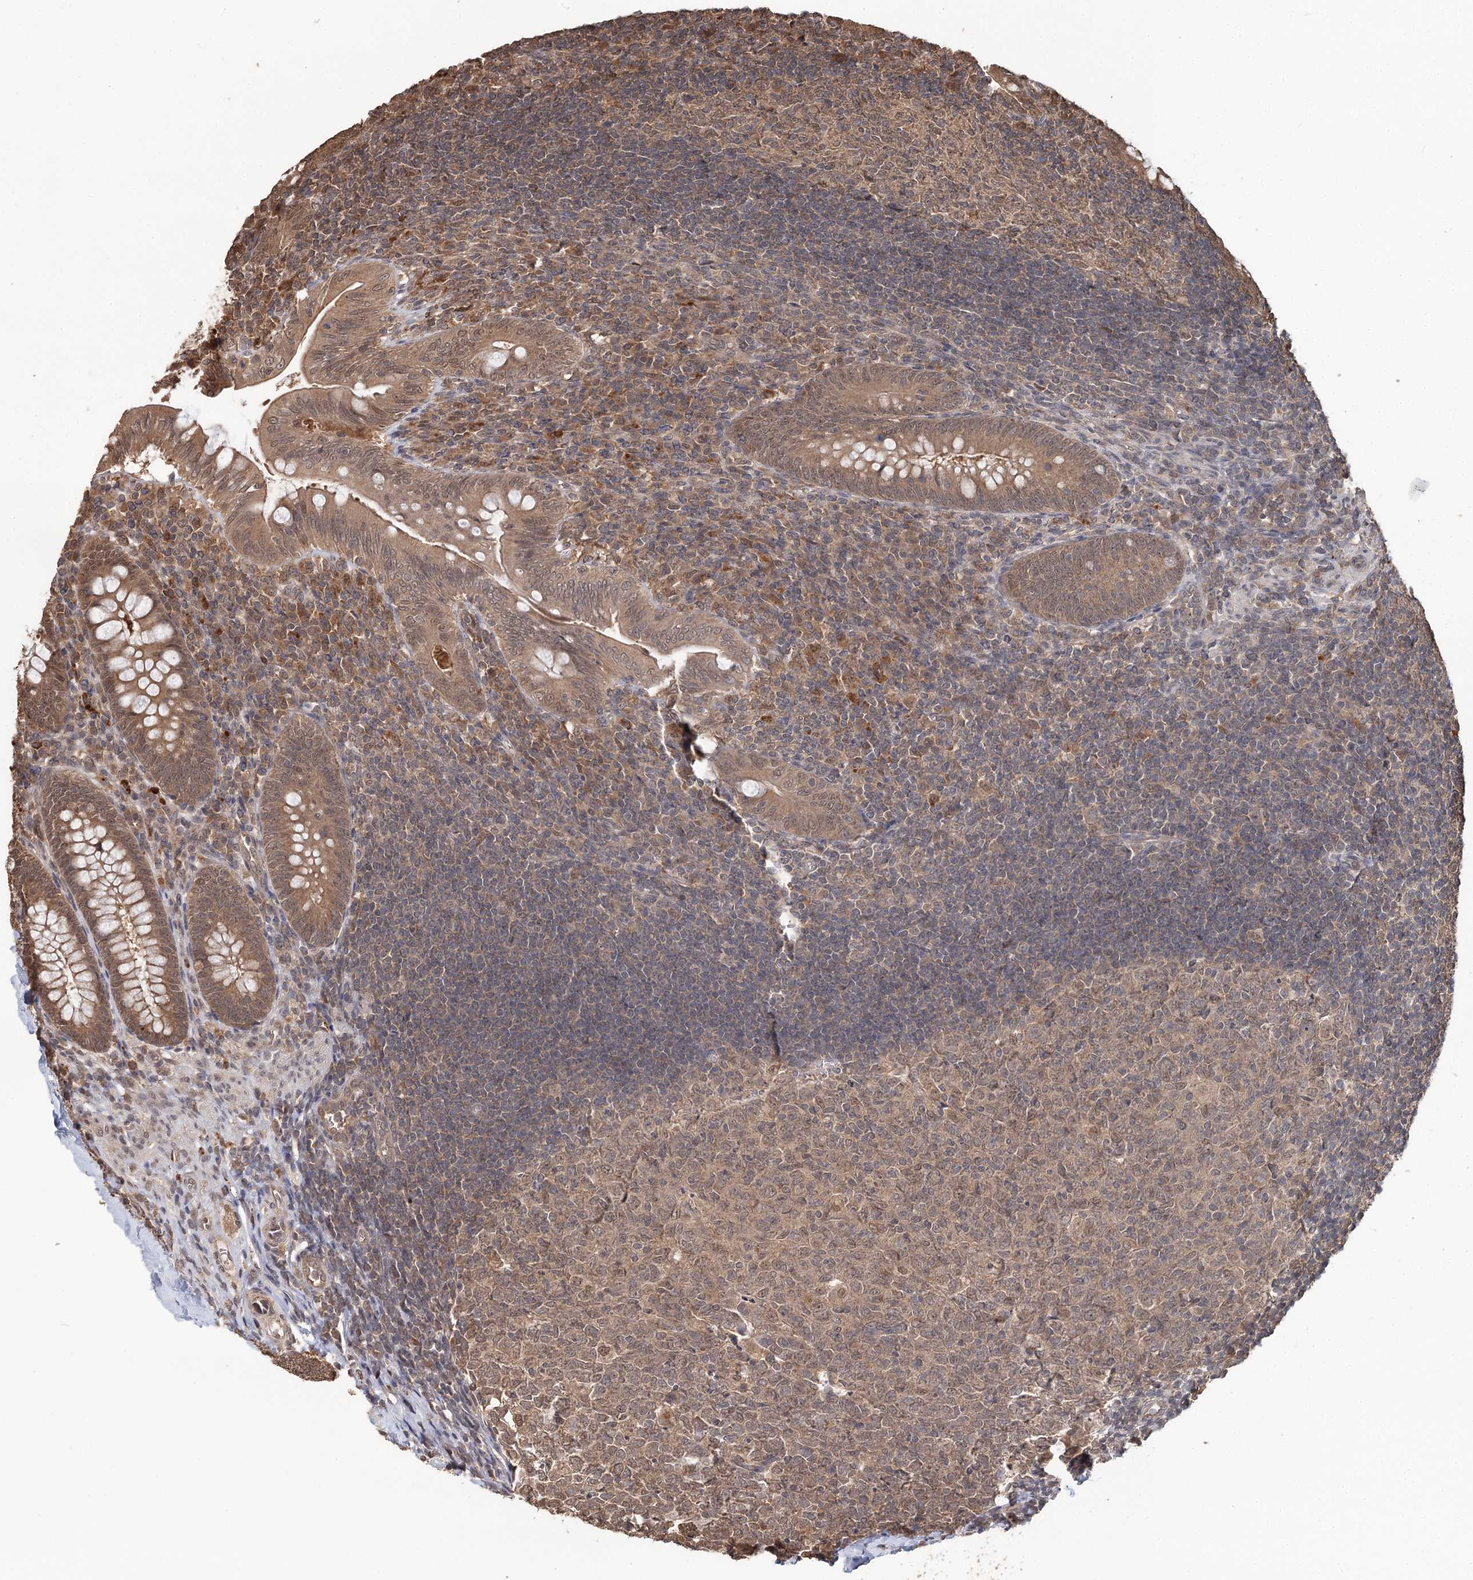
{"staining": {"intensity": "moderate", "quantity": ">75%", "location": "cytoplasmic/membranous"}, "tissue": "appendix", "cell_type": "Glandular cells", "image_type": "normal", "snomed": [{"axis": "morphology", "description": "Normal tissue, NOS"}, {"axis": "topography", "description": "Appendix"}], "caption": "An immunohistochemistry micrograph of normal tissue is shown. Protein staining in brown labels moderate cytoplasmic/membranous positivity in appendix within glandular cells.", "gene": "N6AMT1", "patient": {"sex": "male", "age": 14}}